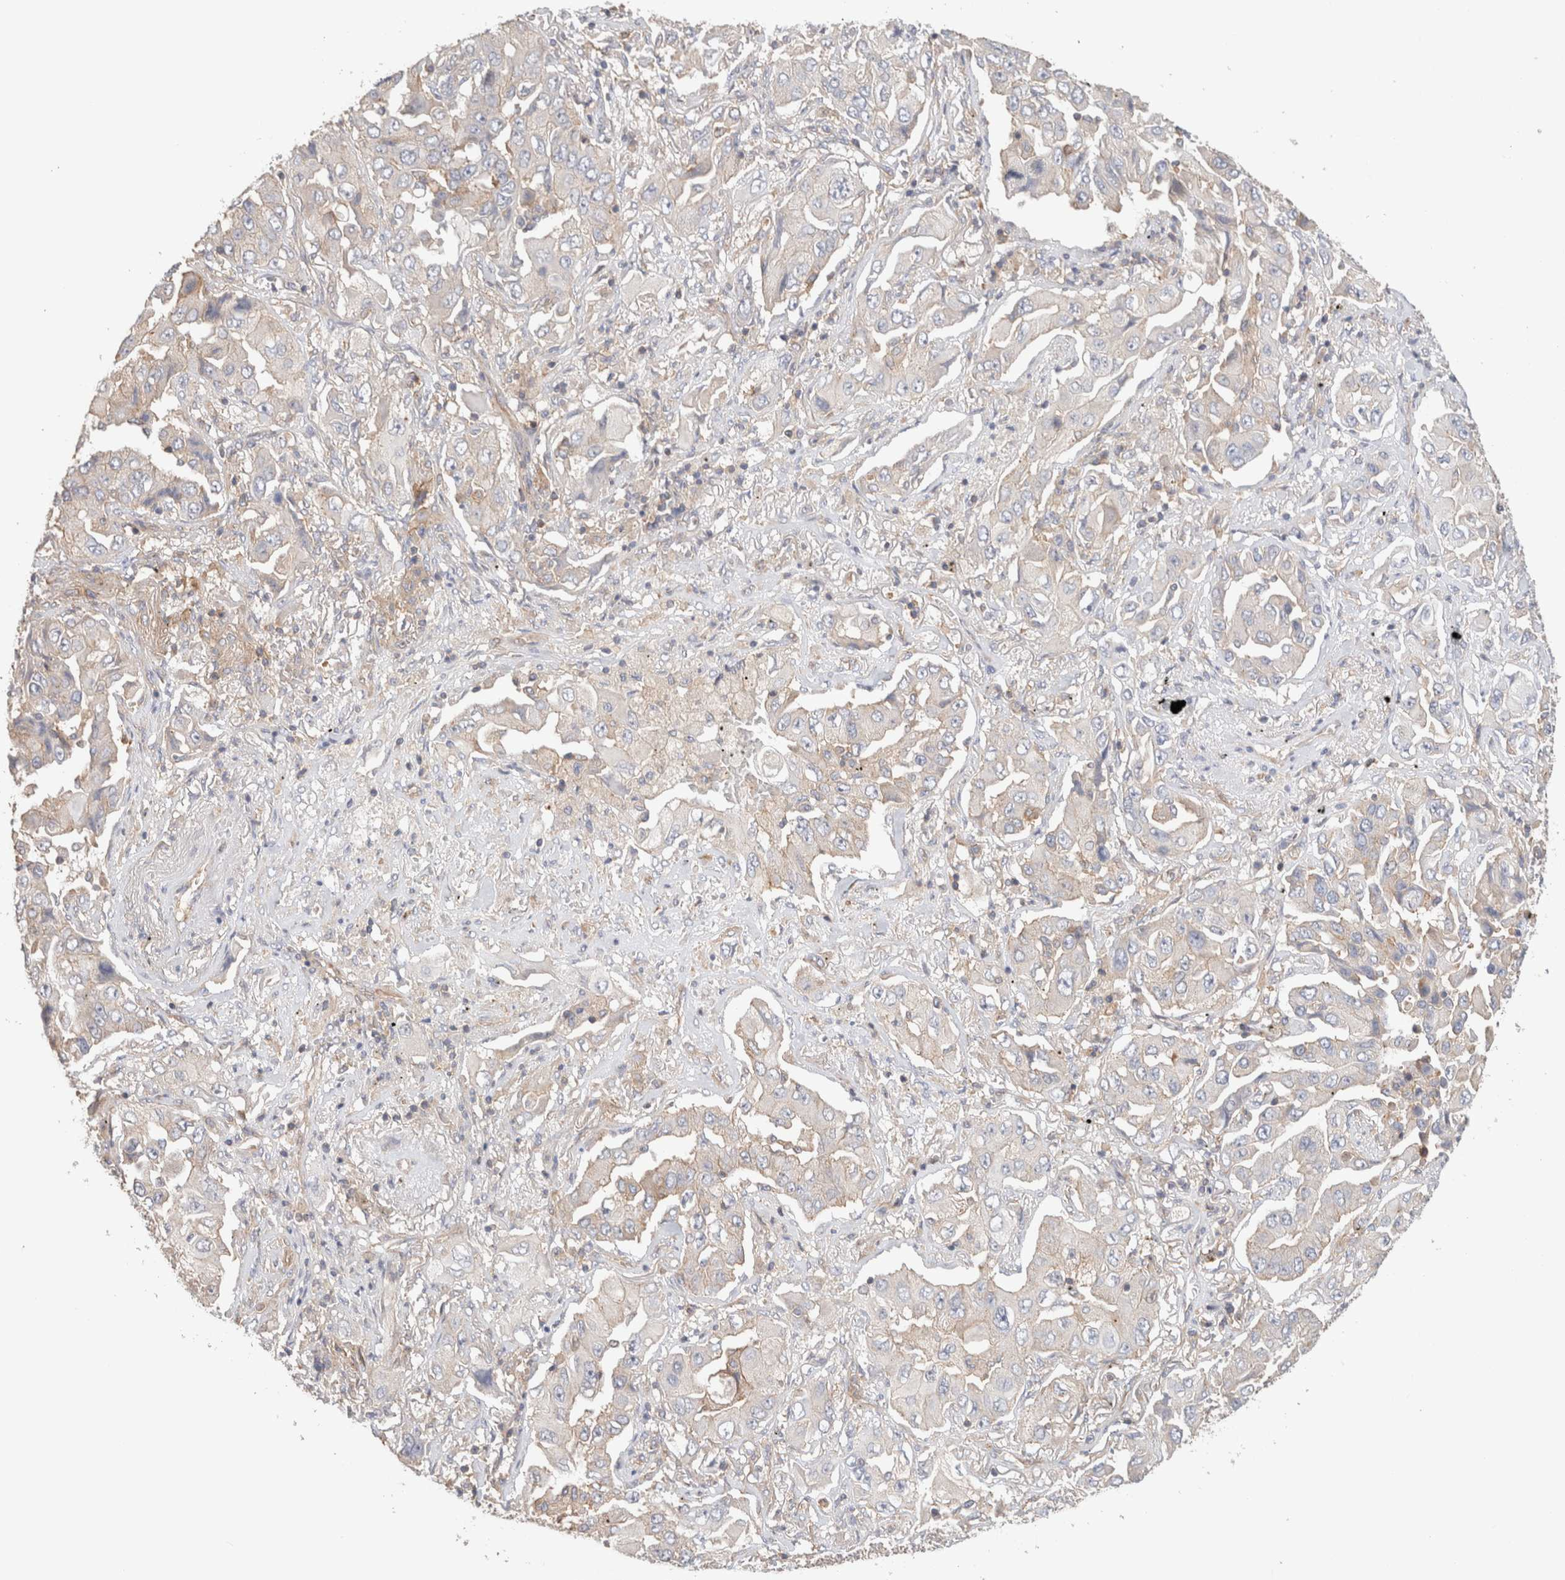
{"staining": {"intensity": "weak", "quantity": "<25%", "location": "cytoplasmic/membranous"}, "tissue": "lung cancer", "cell_type": "Tumor cells", "image_type": "cancer", "snomed": [{"axis": "morphology", "description": "Adenocarcinoma, NOS"}, {"axis": "topography", "description": "Lung"}], "caption": "Tumor cells are negative for brown protein staining in lung cancer (adenocarcinoma).", "gene": "CFAP418", "patient": {"sex": "female", "age": 65}}